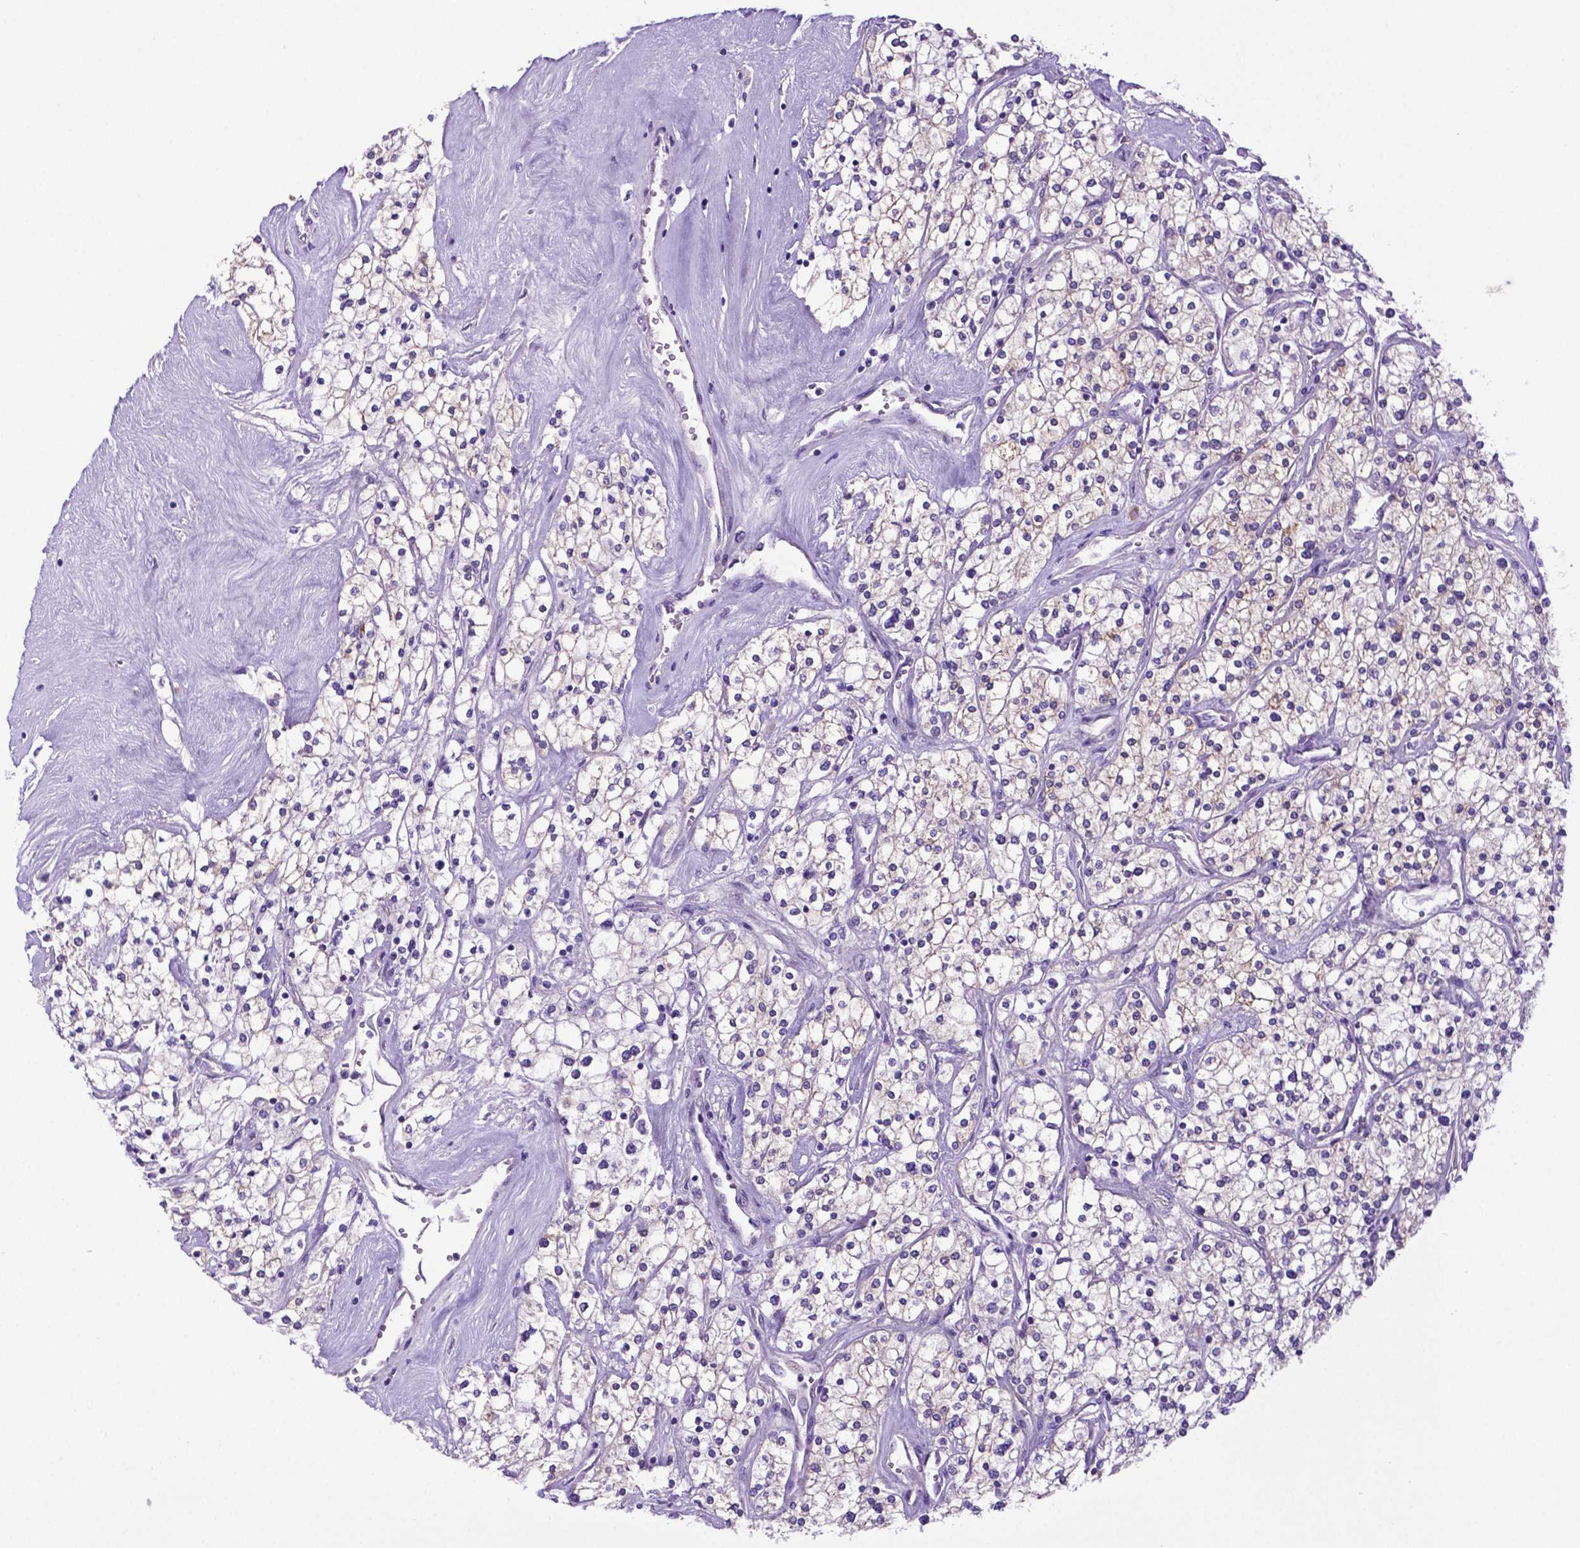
{"staining": {"intensity": "negative", "quantity": "none", "location": "none"}, "tissue": "renal cancer", "cell_type": "Tumor cells", "image_type": "cancer", "snomed": [{"axis": "morphology", "description": "Adenocarcinoma, NOS"}, {"axis": "topography", "description": "Kidney"}], "caption": "The immunohistochemistry (IHC) micrograph has no significant positivity in tumor cells of renal cancer (adenocarcinoma) tissue. The staining was performed using DAB to visualize the protein expression in brown, while the nuclei were stained in blue with hematoxylin (Magnification: 20x).", "gene": "ADRA2B", "patient": {"sex": "male", "age": 80}}